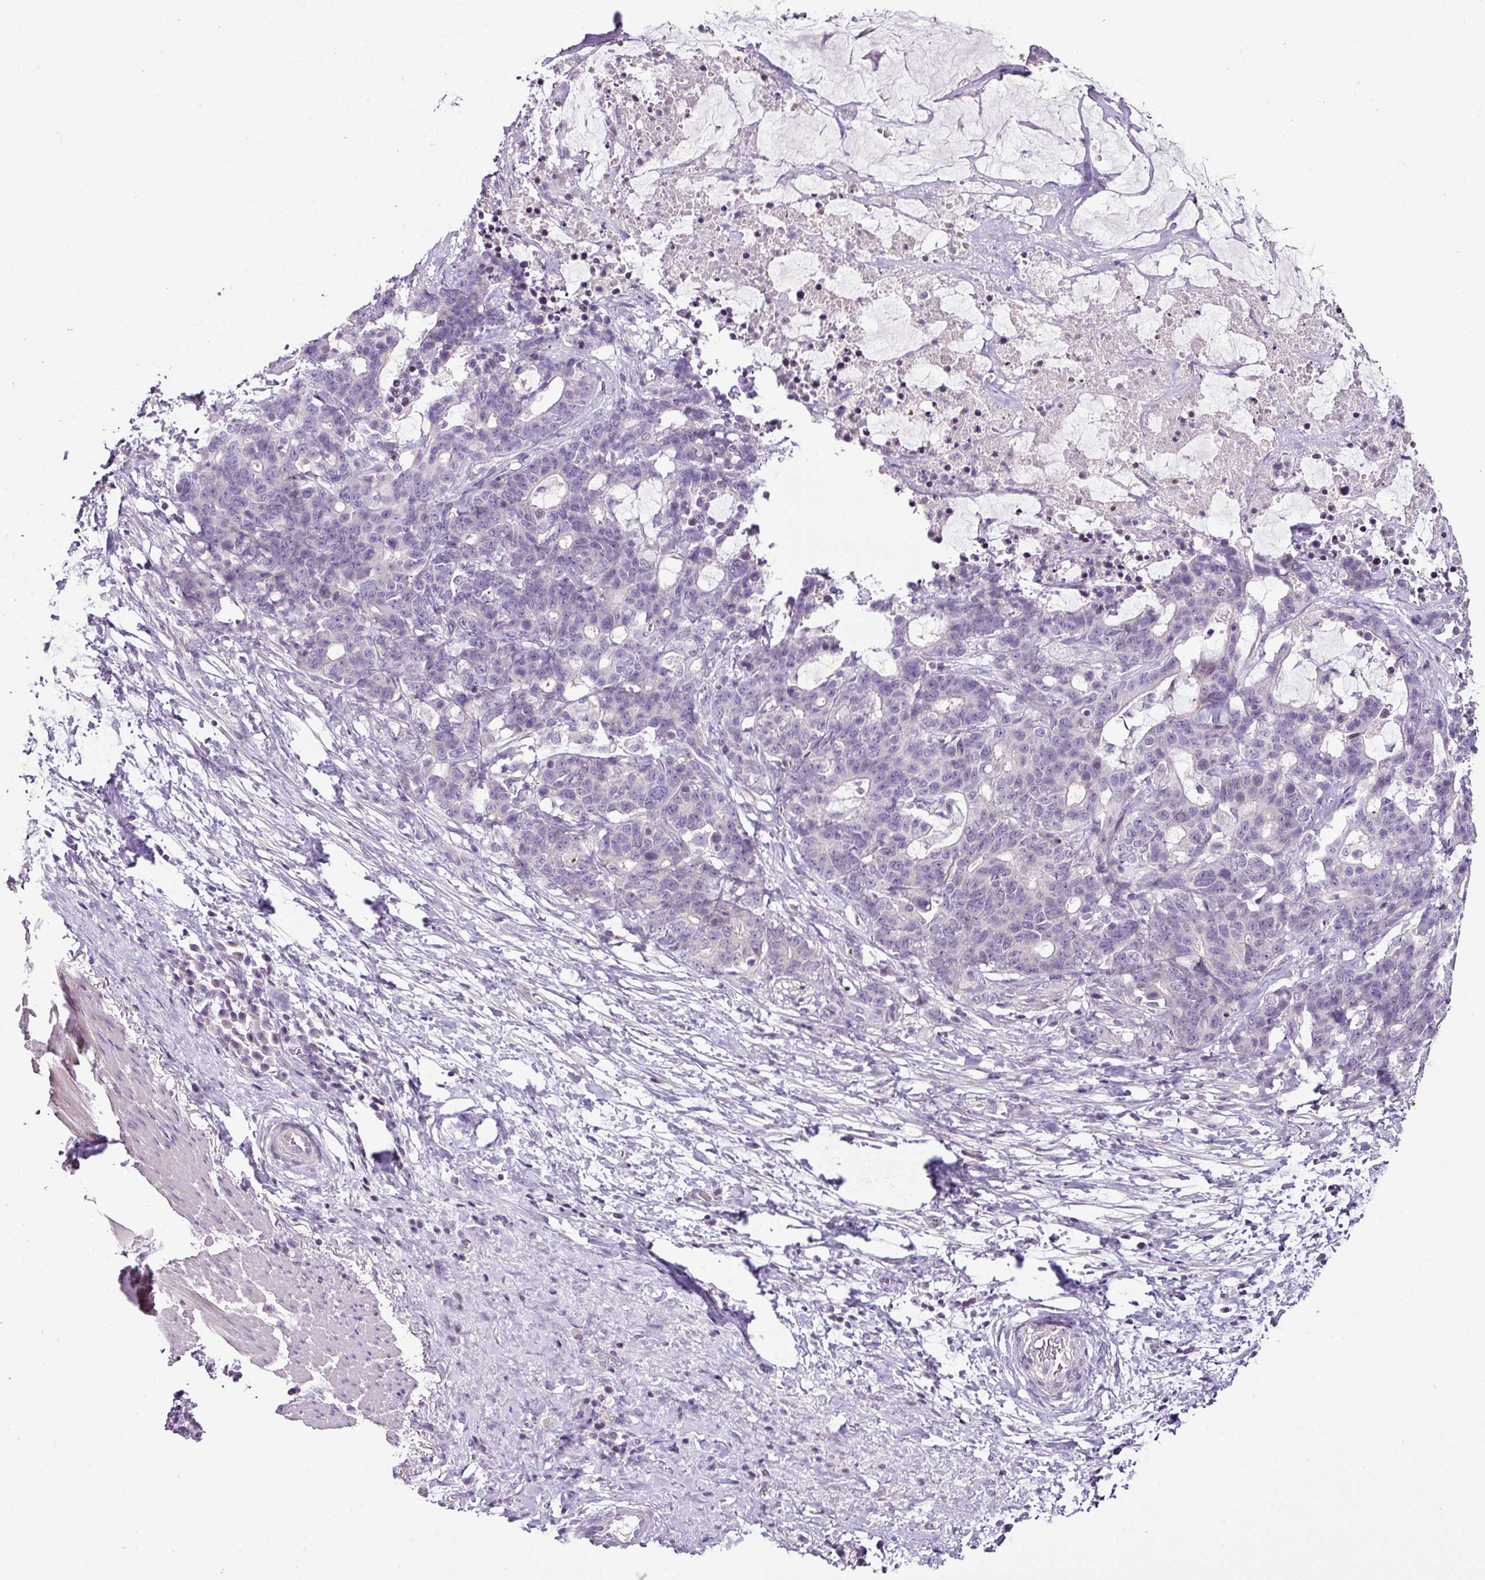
{"staining": {"intensity": "negative", "quantity": "none", "location": "none"}, "tissue": "stomach cancer", "cell_type": "Tumor cells", "image_type": "cancer", "snomed": [{"axis": "morphology", "description": "Normal tissue, NOS"}, {"axis": "morphology", "description": "Adenocarcinoma, NOS"}, {"axis": "topography", "description": "Stomach"}], "caption": "Photomicrograph shows no significant protein staining in tumor cells of stomach cancer.", "gene": "TEX30", "patient": {"sex": "female", "age": 64}}